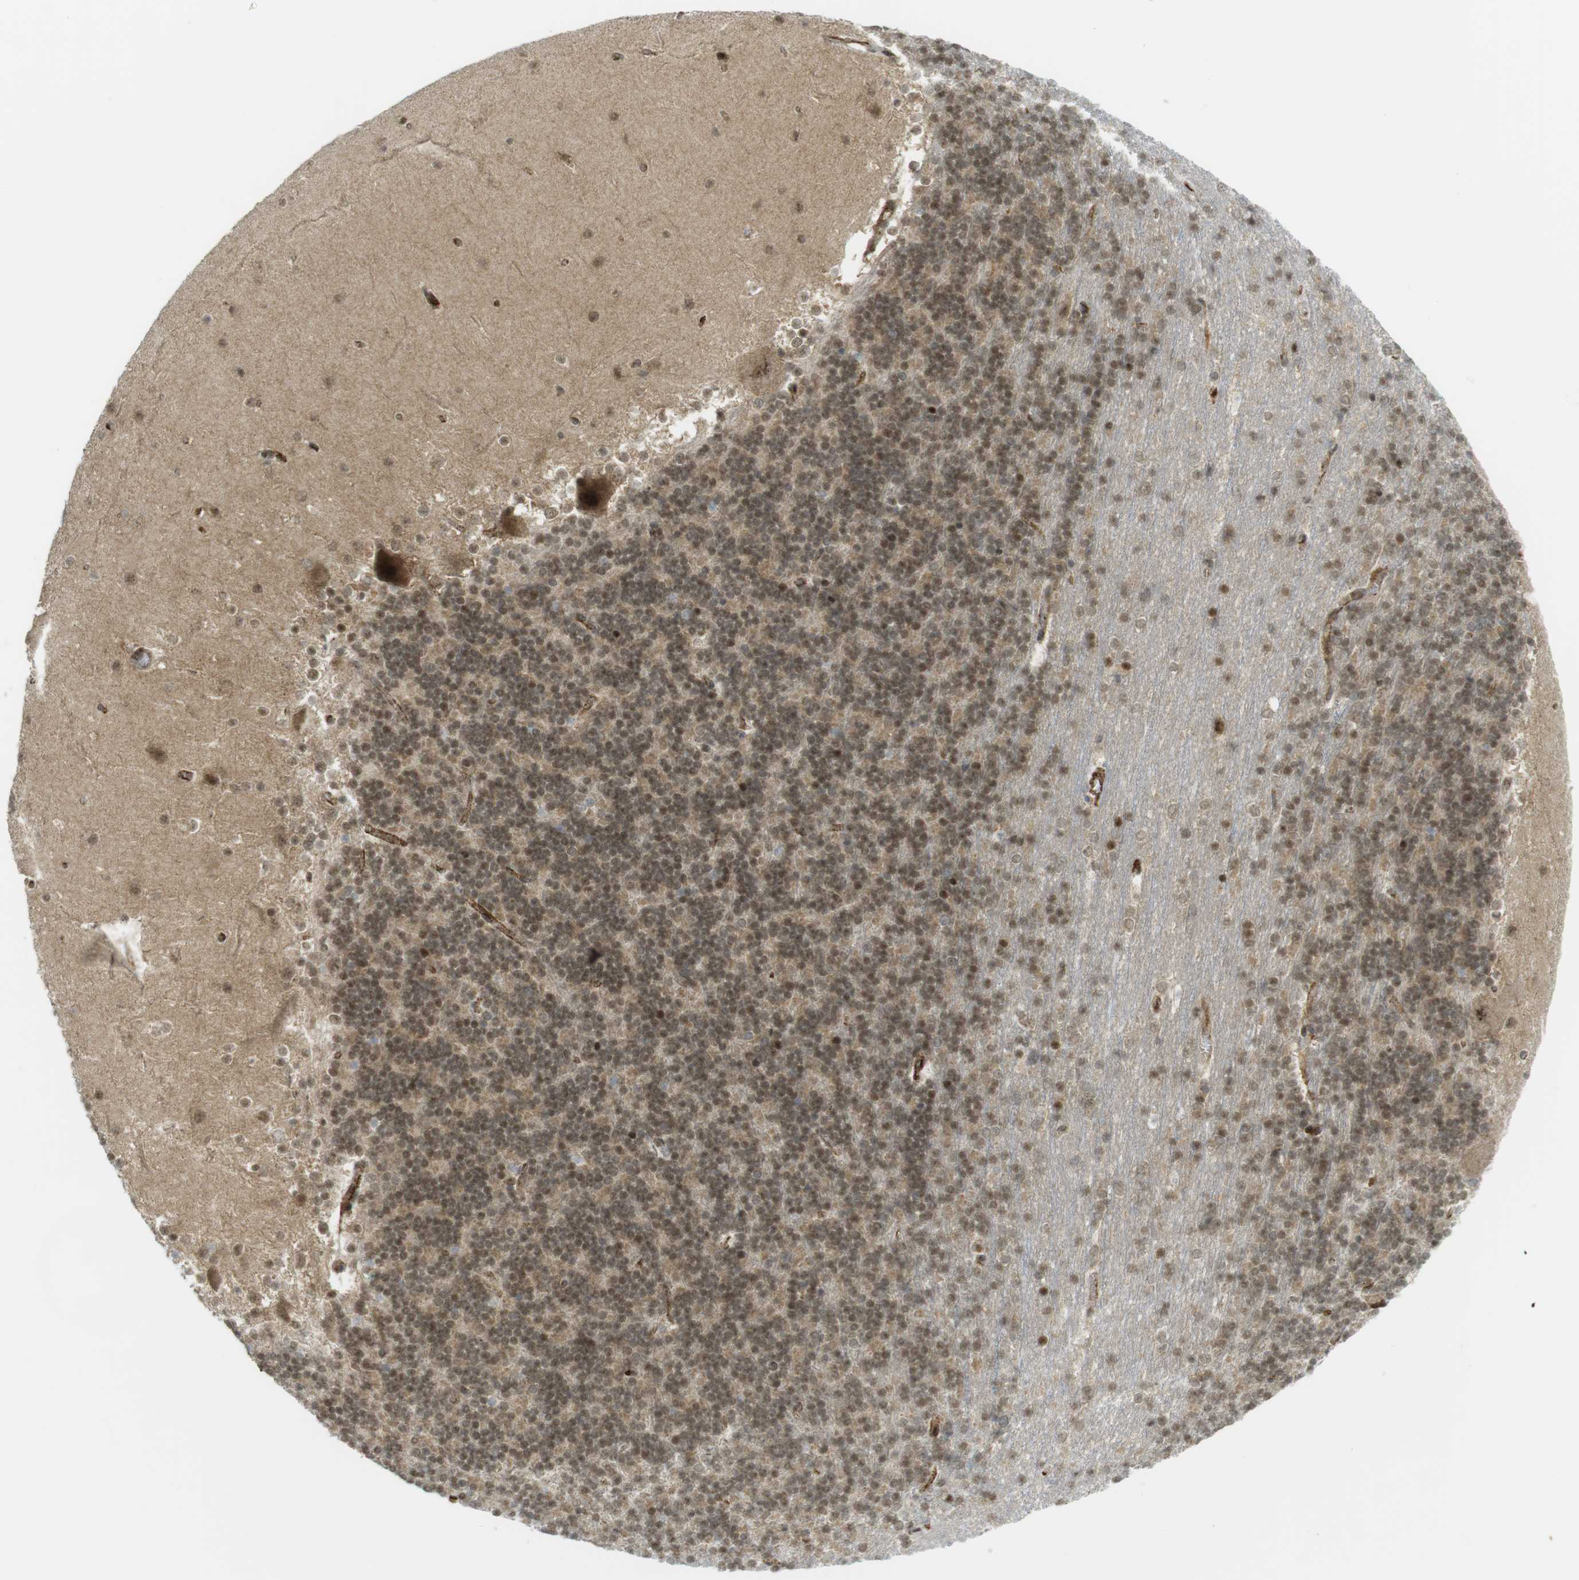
{"staining": {"intensity": "moderate", "quantity": ">75%", "location": "cytoplasmic/membranous,nuclear"}, "tissue": "cerebellum", "cell_type": "Cells in granular layer", "image_type": "normal", "snomed": [{"axis": "morphology", "description": "Normal tissue, NOS"}, {"axis": "topography", "description": "Cerebellum"}], "caption": "Immunohistochemistry (IHC) of unremarkable cerebellum demonstrates medium levels of moderate cytoplasmic/membranous,nuclear expression in about >75% of cells in granular layer.", "gene": "PPP1R13B", "patient": {"sex": "female", "age": 19}}